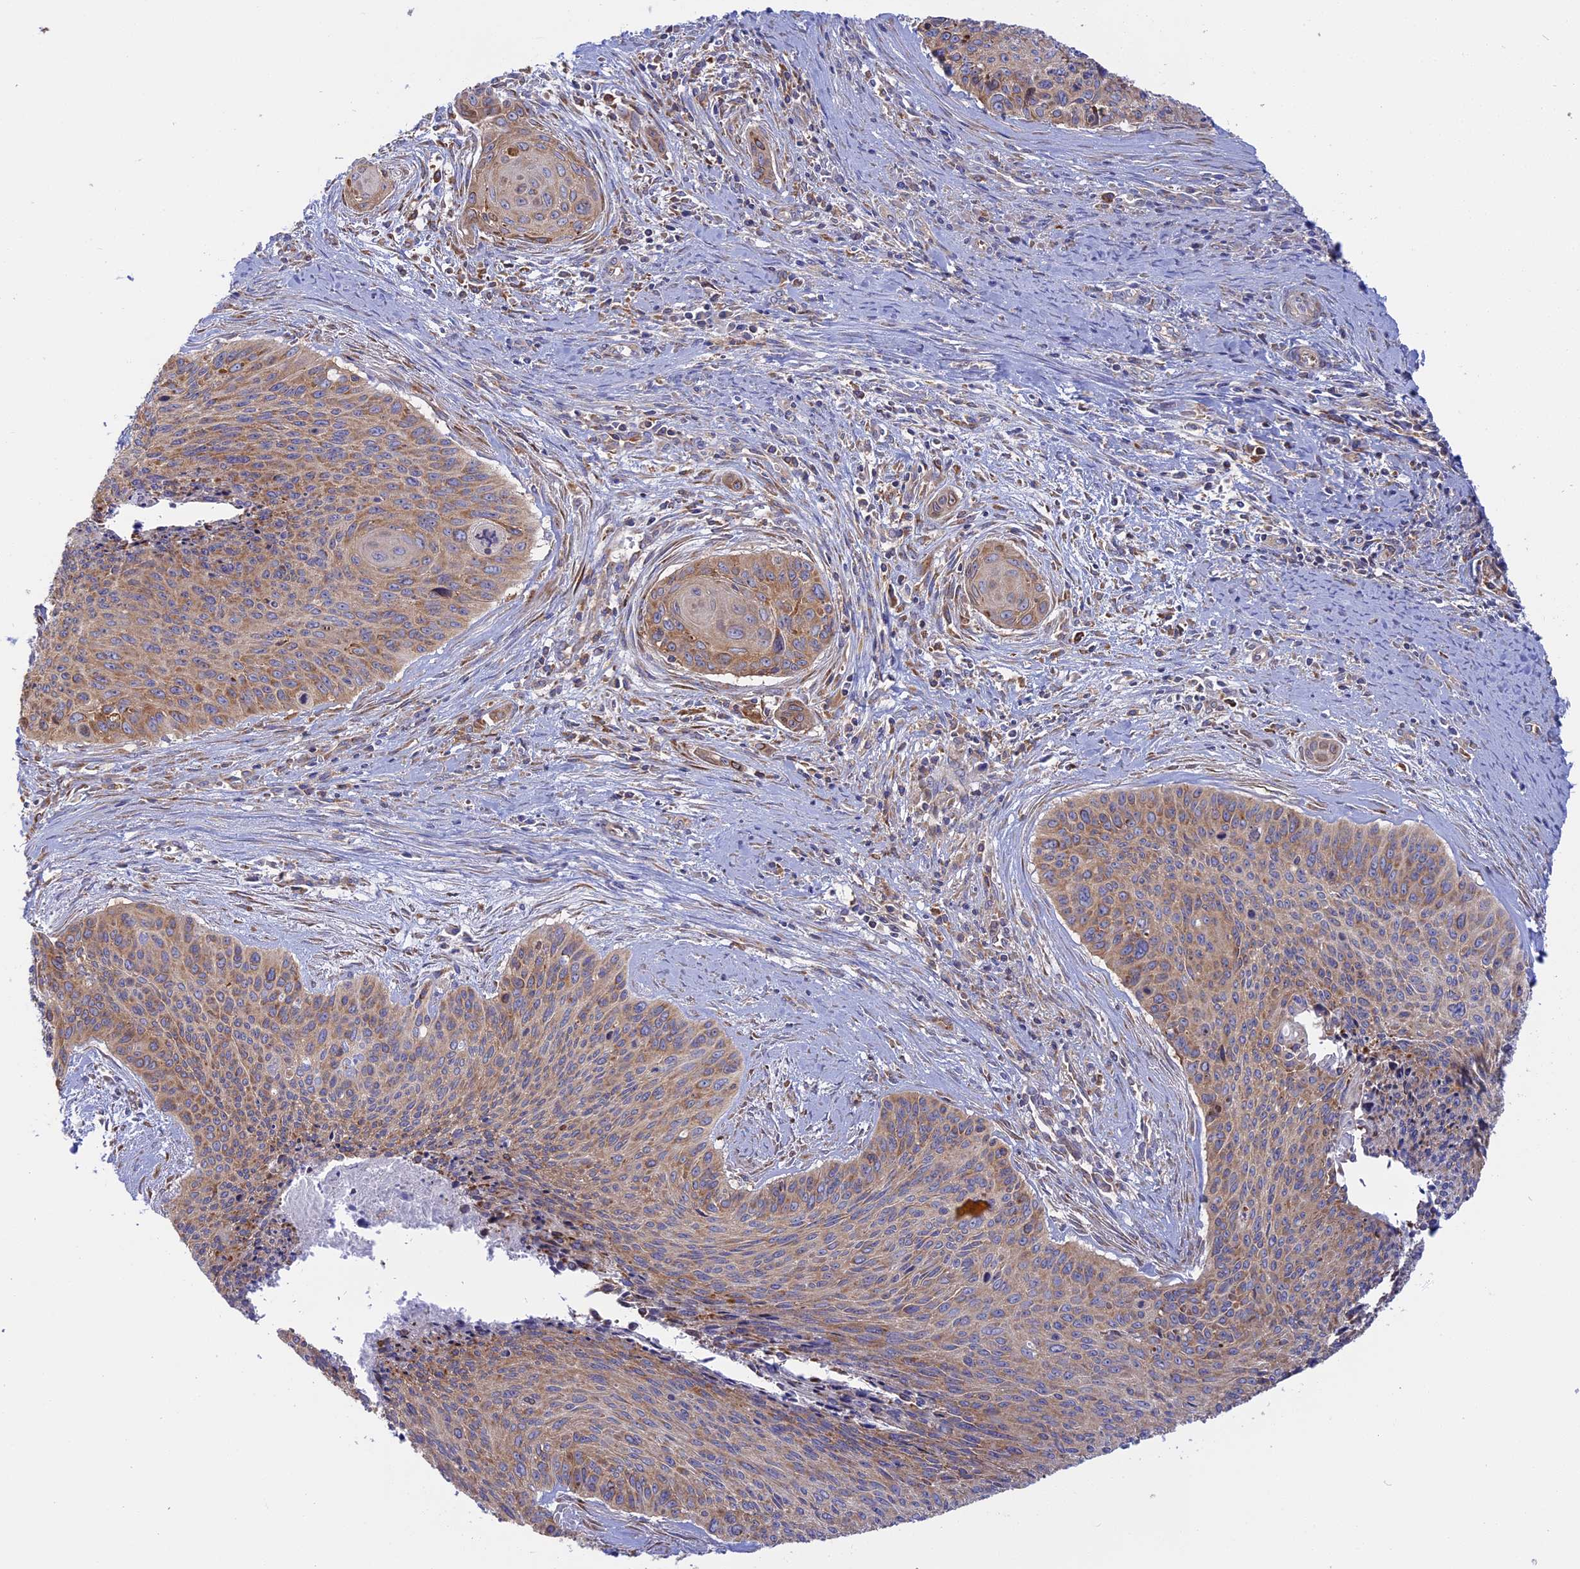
{"staining": {"intensity": "moderate", "quantity": "25%-75%", "location": "cytoplasmic/membranous"}, "tissue": "cervical cancer", "cell_type": "Tumor cells", "image_type": "cancer", "snomed": [{"axis": "morphology", "description": "Squamous cell carcinoma, NOS"}, {"axis": "topography", "description": "Cervix"}], "caption": "The histopathology image exhibits immunohistochemical staining of cervical cancer. There is moderate cytoplasmic/membranous expression is present in about 25%-75% of tumor cells.", "gene": "GMIP", "patient": {"sex": "female", "age": 55}}